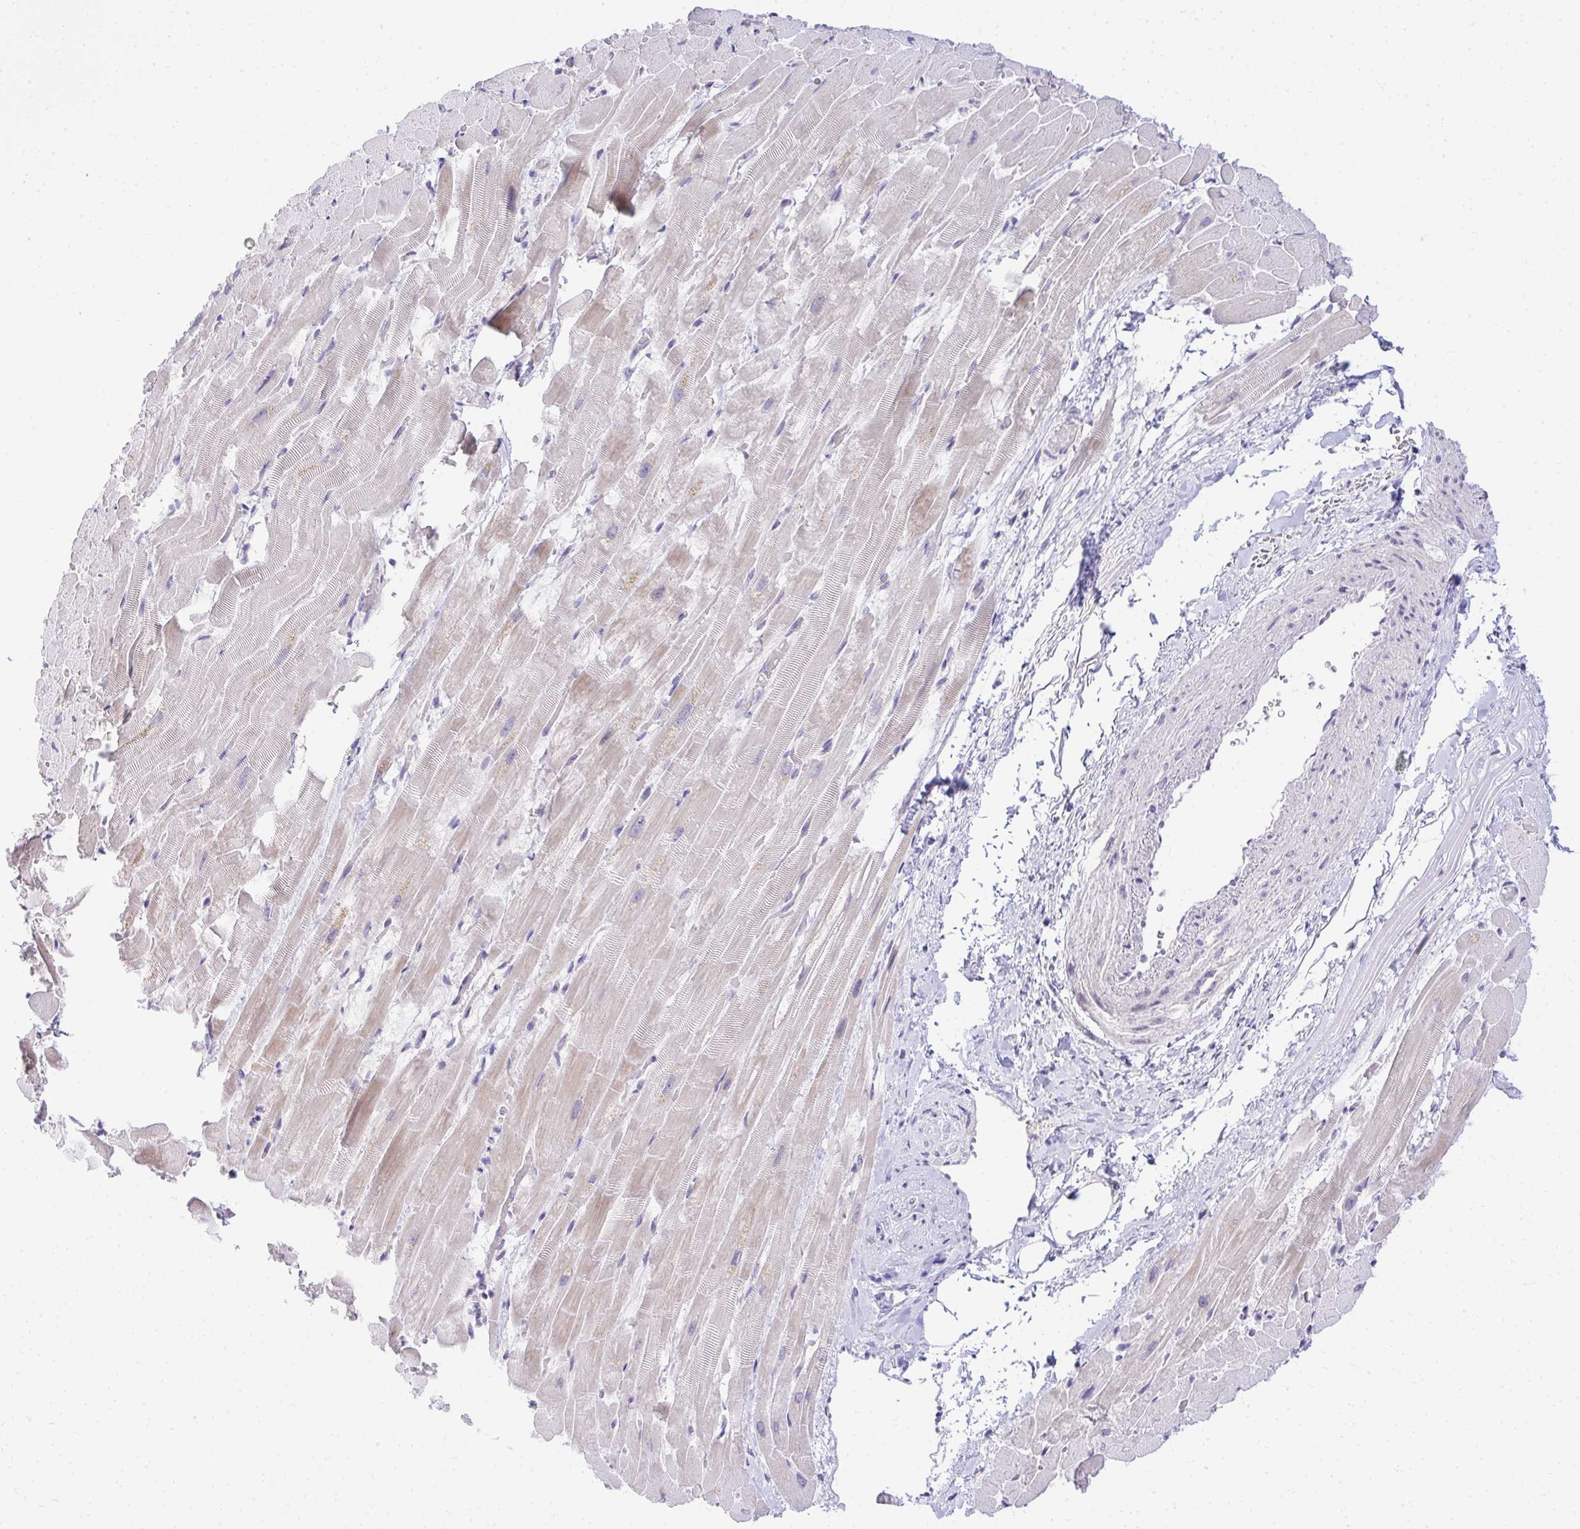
{"staining": {"intensity": "weak", "quantity": "25%-75%", "location": "cytoplasmic/membranous"}, "tissue": "heart muscle", "cell_type": "Cardiomyocytes", "image_type": "normal", "snomed": [{"axis": "morphology", "description": "Normal tissue, NOS"}, {"axis": "topography", "description": "Heart"}], "caption": "Immunohistochemical staining of benign heart muscle shows weak cytoplasmic/membranous protein expression in about 25%-75% of cardiomyocytes. (Brightfield microscopy of DAB IHC at high magnification).", "gene": "EID3", "patient": {"sex": "male", "age": 37}}